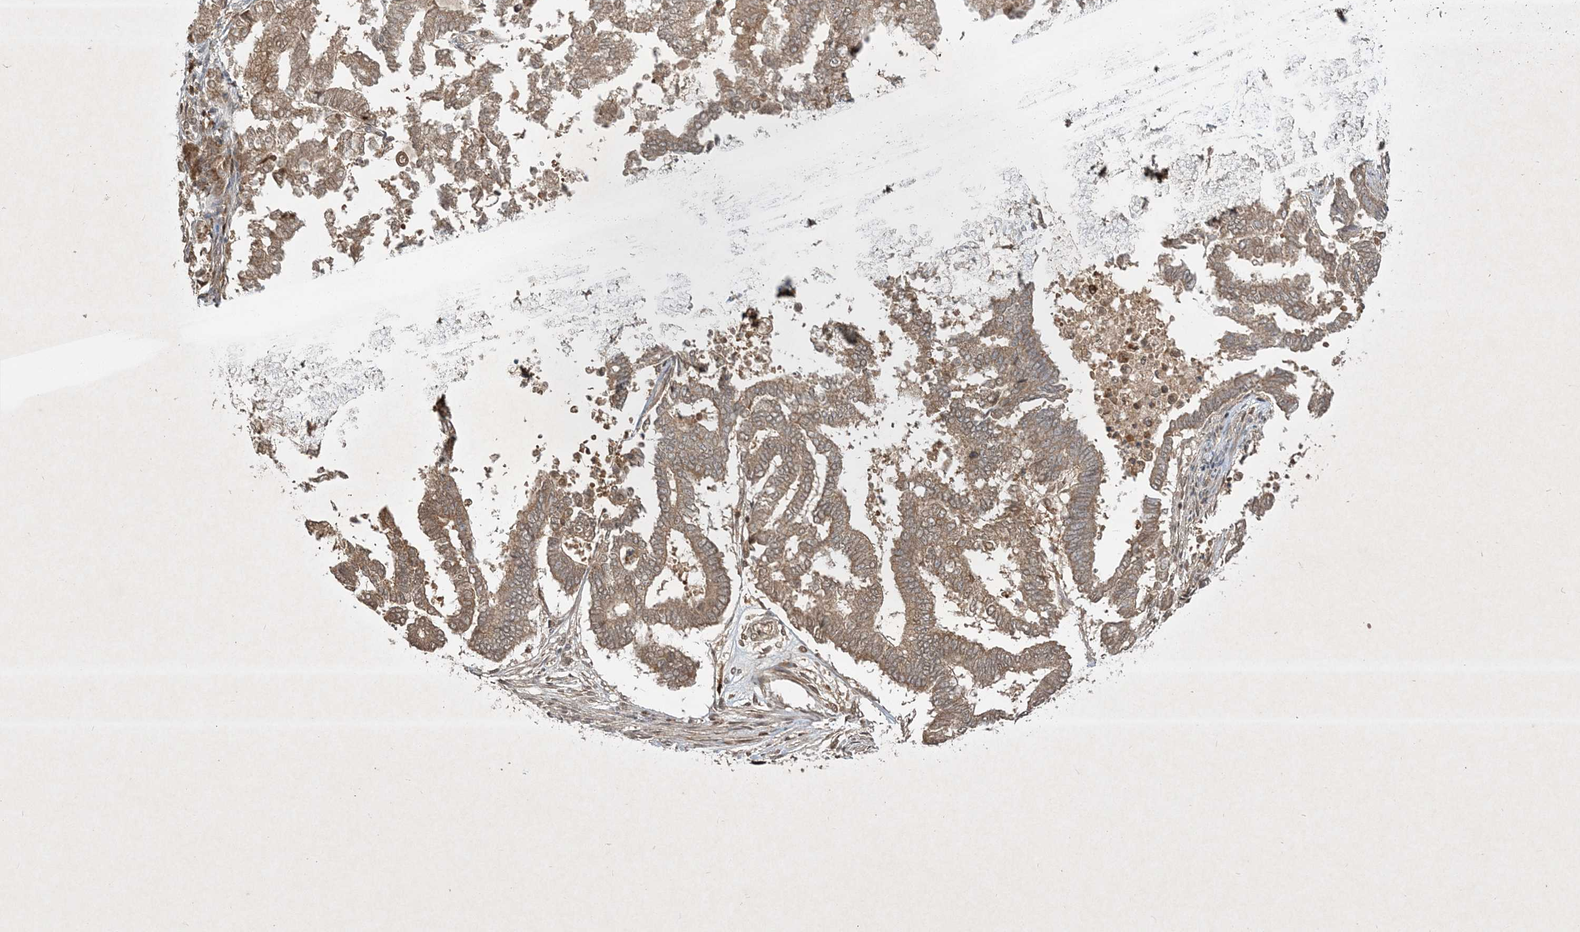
{"staining": {"intensity": "weak", "quantity": ">75%", "location": "cytoplasmic/membranous"}, "tissue": "endometrial cancer", "cell_type": "Tumor cells", "image_type": "cancer", "snomed": [{"axis": "morphology", "description": "Necrosis, NOS"}, {"axis": "morphology", "description": "Adenocarcinoma, NOS"}, {"axis": "topography", "description": "Endometrium"}], "caption": "Endometrial cancer (adenocarcinoma) stained with immunohistochemistry reveals weak cytoplasmic/membranous expression in approximately >75% of tumor cells.", "gene": "PLTP", "patient": {"sex": "female", "age": 79}}